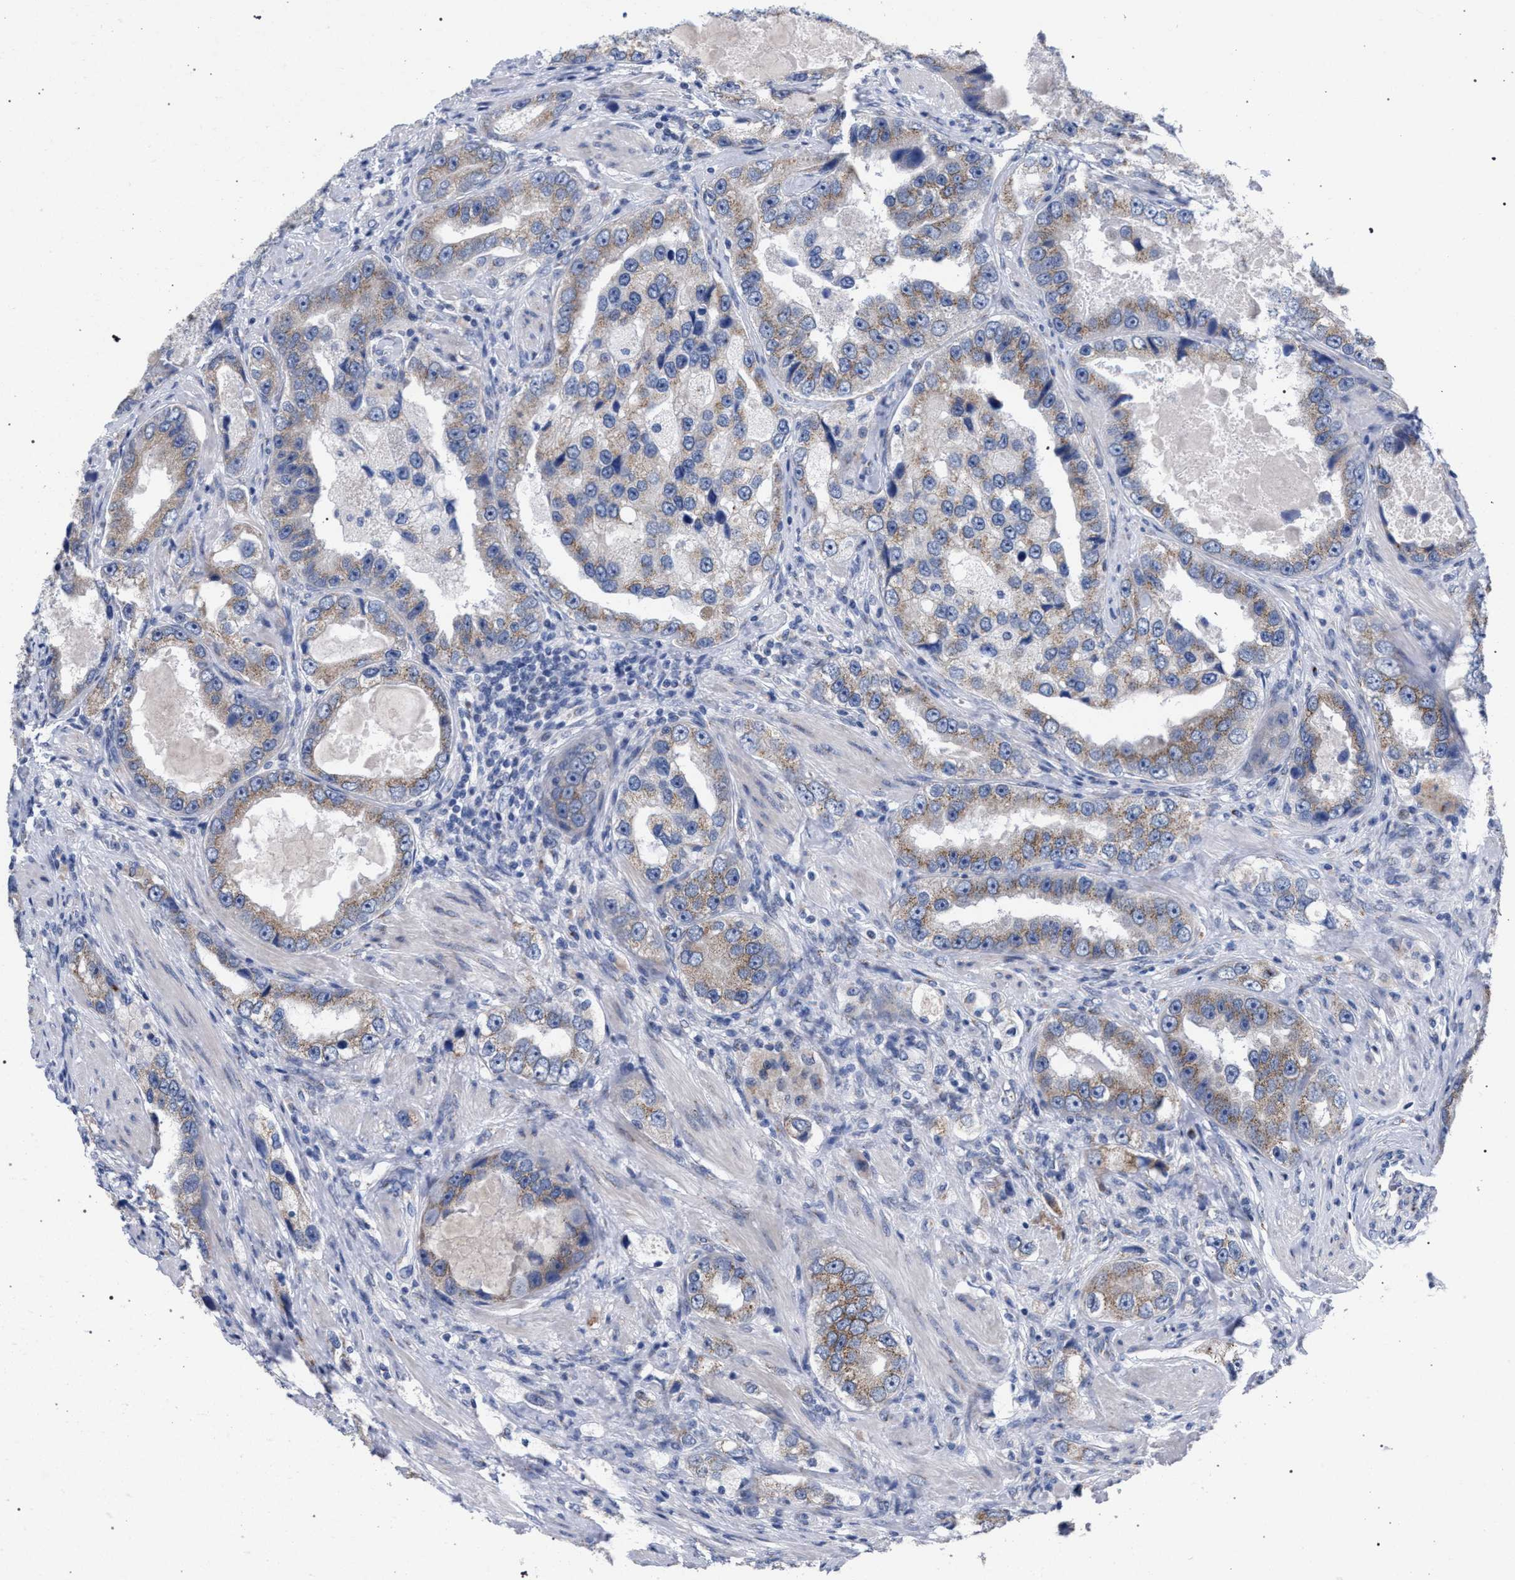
{"staining": {"intensity": "weak", "quantity": ">75%", "location": "cytoplasmic/membranous"}, "tissue": "prostate cancer", "cell_type": "Tumor cells", "image_type": "cancer", "snomed": [{"axis": "morphology", "description": "Adenocarcinoma, High grade"}, {"axis": "topography", "description": "Prostate"}], "caption": "Immunohistochemical staining of high-grade adenocarcinoma (prostate) reveals low levels of weak cytoplasmic/membranous protein staining in about >75% of tumor cells.", "gene": "GOLGA2", "patient": {"sex": "male", "age": 63}}